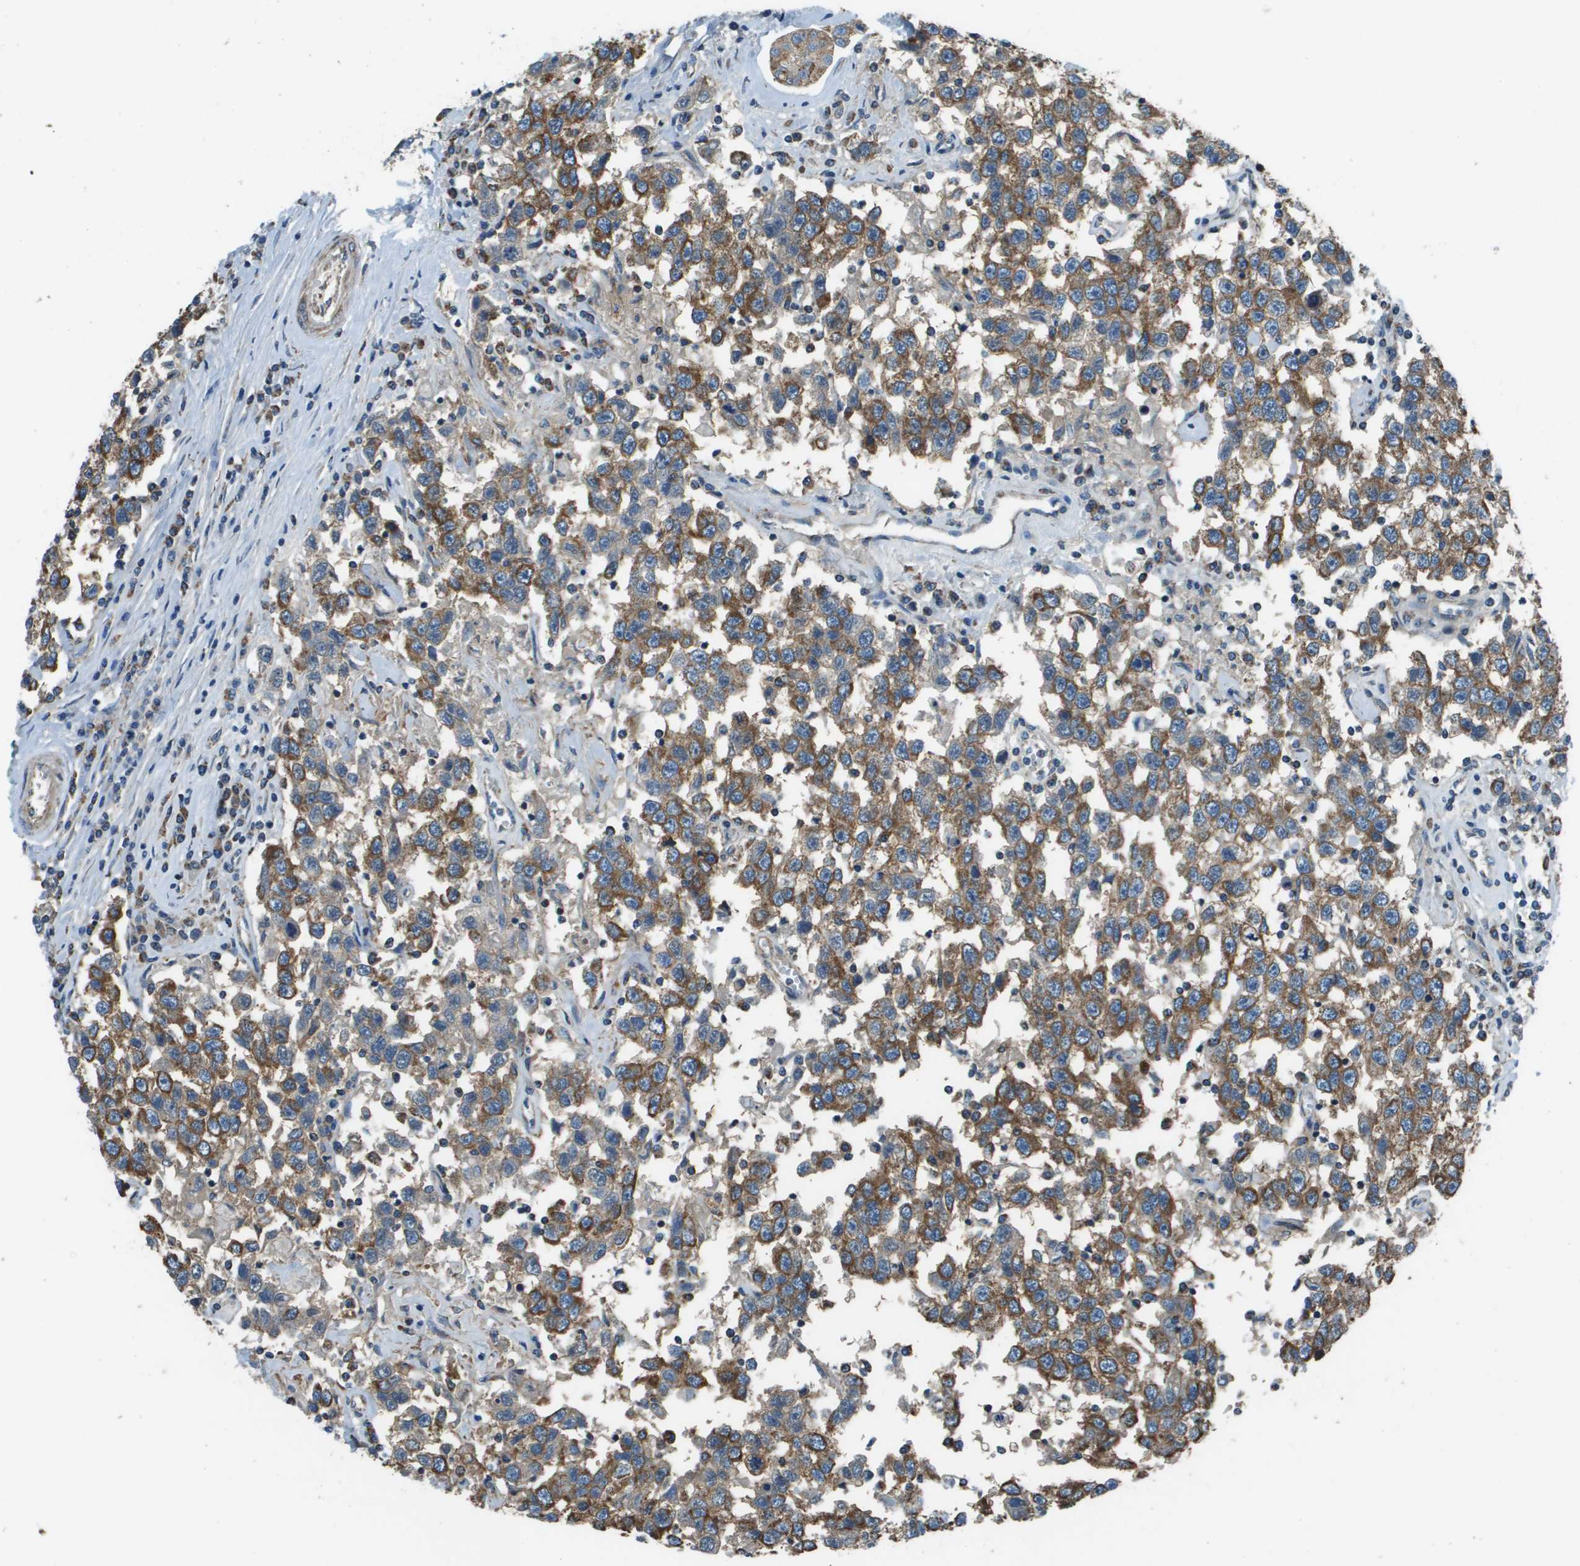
{"staining": {"intensity": "moderate", "quantity": ">75%", "location": "cytoplasmic/membranous"}, "tissue": "testis cancer", "cell_type": "Tumor cells", "image_type": "cancer", "snomed": [{"axis": "morphology", "description": "Seminoma, NOS"}, {"axis": "topography", "description": "Testis"}], "caption": "Testis seminoma stained with a brown dye shows moderate cytoplasmic/membranous positive staining in approximately >75% of tumor cells.", "gene": "TMEM51", "patient": {"sex": "male", "age": 41}}